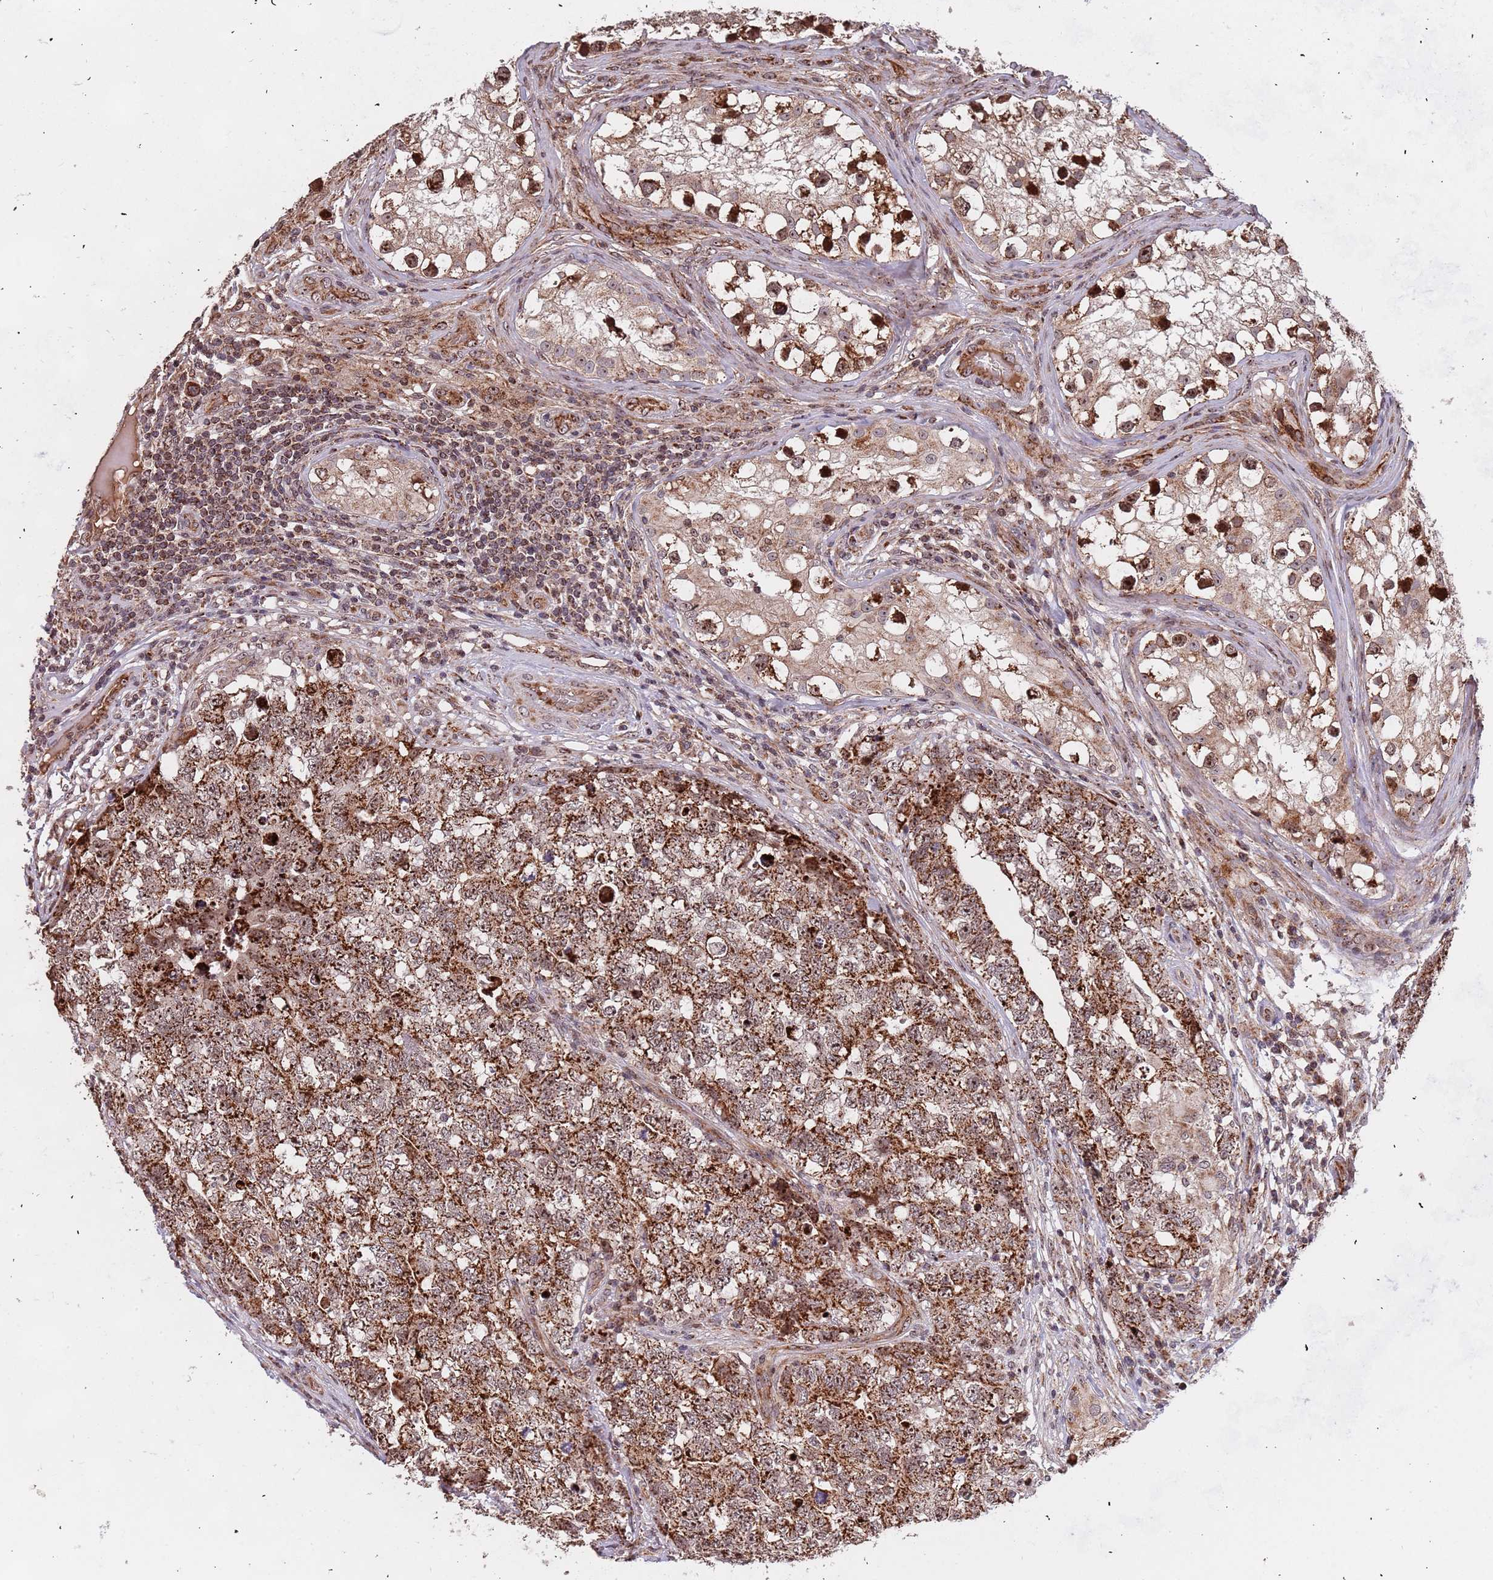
{"staining": {"intensity": "strong", "quantity": ">75%", "location": "cytoplasmic/membranous"}, "tissue": "testis cancer", "cell_type": "Tumor cells", "image_type": "cancer", "snomed": [{"axis": "morphology", "description": "Carcinoma, Embryonal, NOS"}, {"axis": "topography", "description": "Testis"}], "caption": "Testis embryonal carcinoma was stained to show a protein in brown. There is high levels of strong cytoplasmic/membranous expression in approximately >75% of tumor cells.", "gene": "DCHS1", "patient": {"sex": "male", "age": 31}}